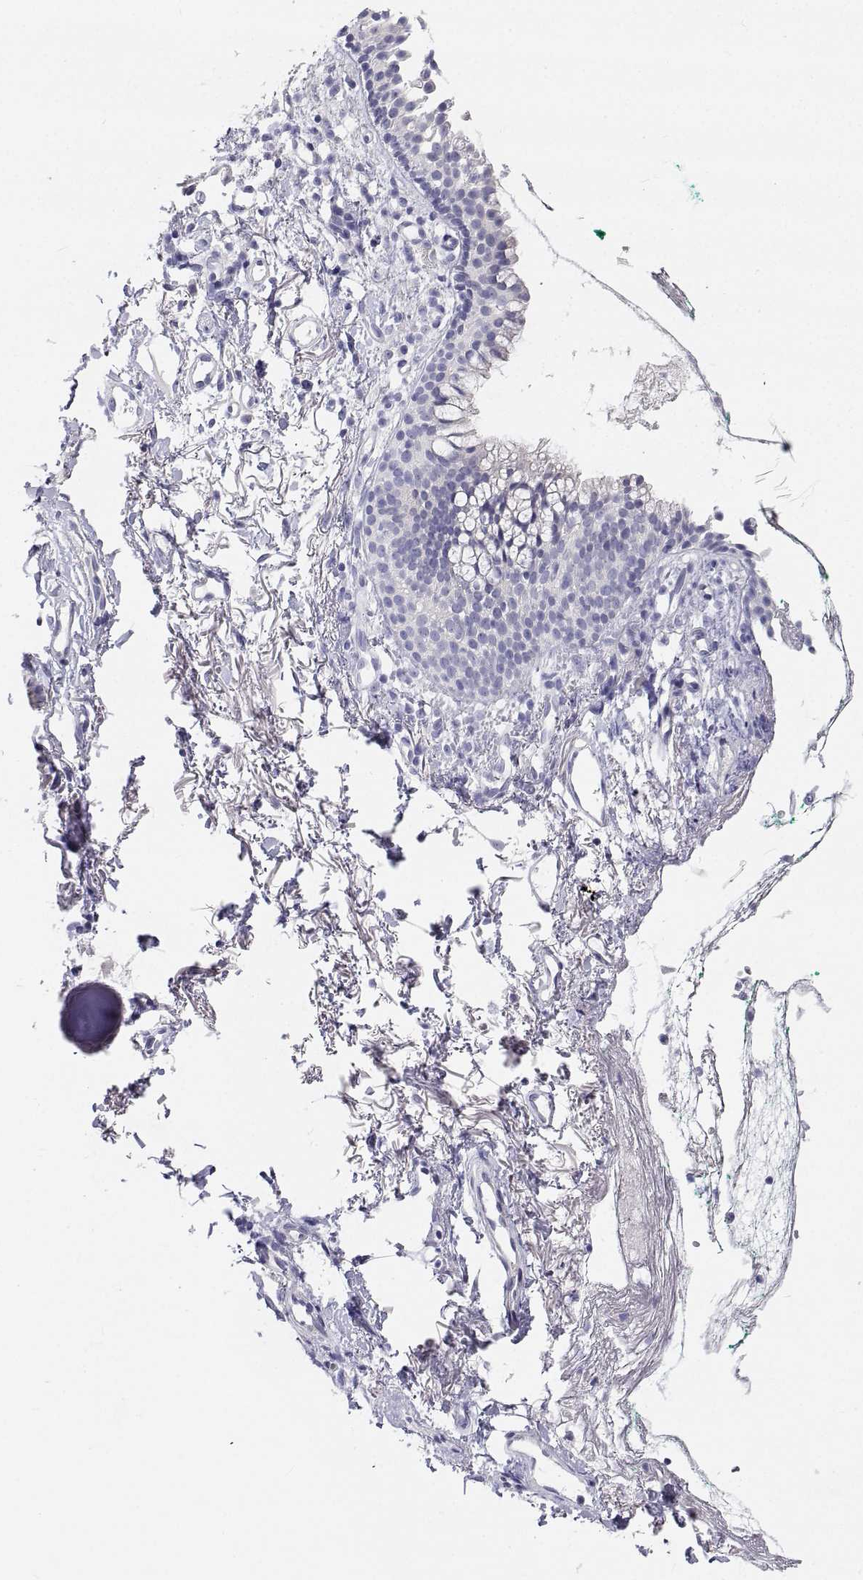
{"staining": {"intensity": "negative", "quantity": "none", "location": "none"}, "tissue": "nasopharynx", "cell_type": "Respiratory epithelial cells", "image_type": "normal", "snomed": [{"axis": "morphology", "description": "Normal tissue, NOS"}, {"axis": "morphology", "description": "Basal cell carcinoma"}, {"axis": "topography", "description": "Cartilage tissue"}, {"axis": "topography", "description": "Nasopharynx"}, {"axis": "topography", "description": "Oral tissue"}], "caption": "Immunohistochemistry of benign human nasopharynx demonstrates no staining in respiratory epithelial cells. (DAB IHC, high magnification).", "gene": "NCR2", "patient": {"sex": "female", "age": 77}}